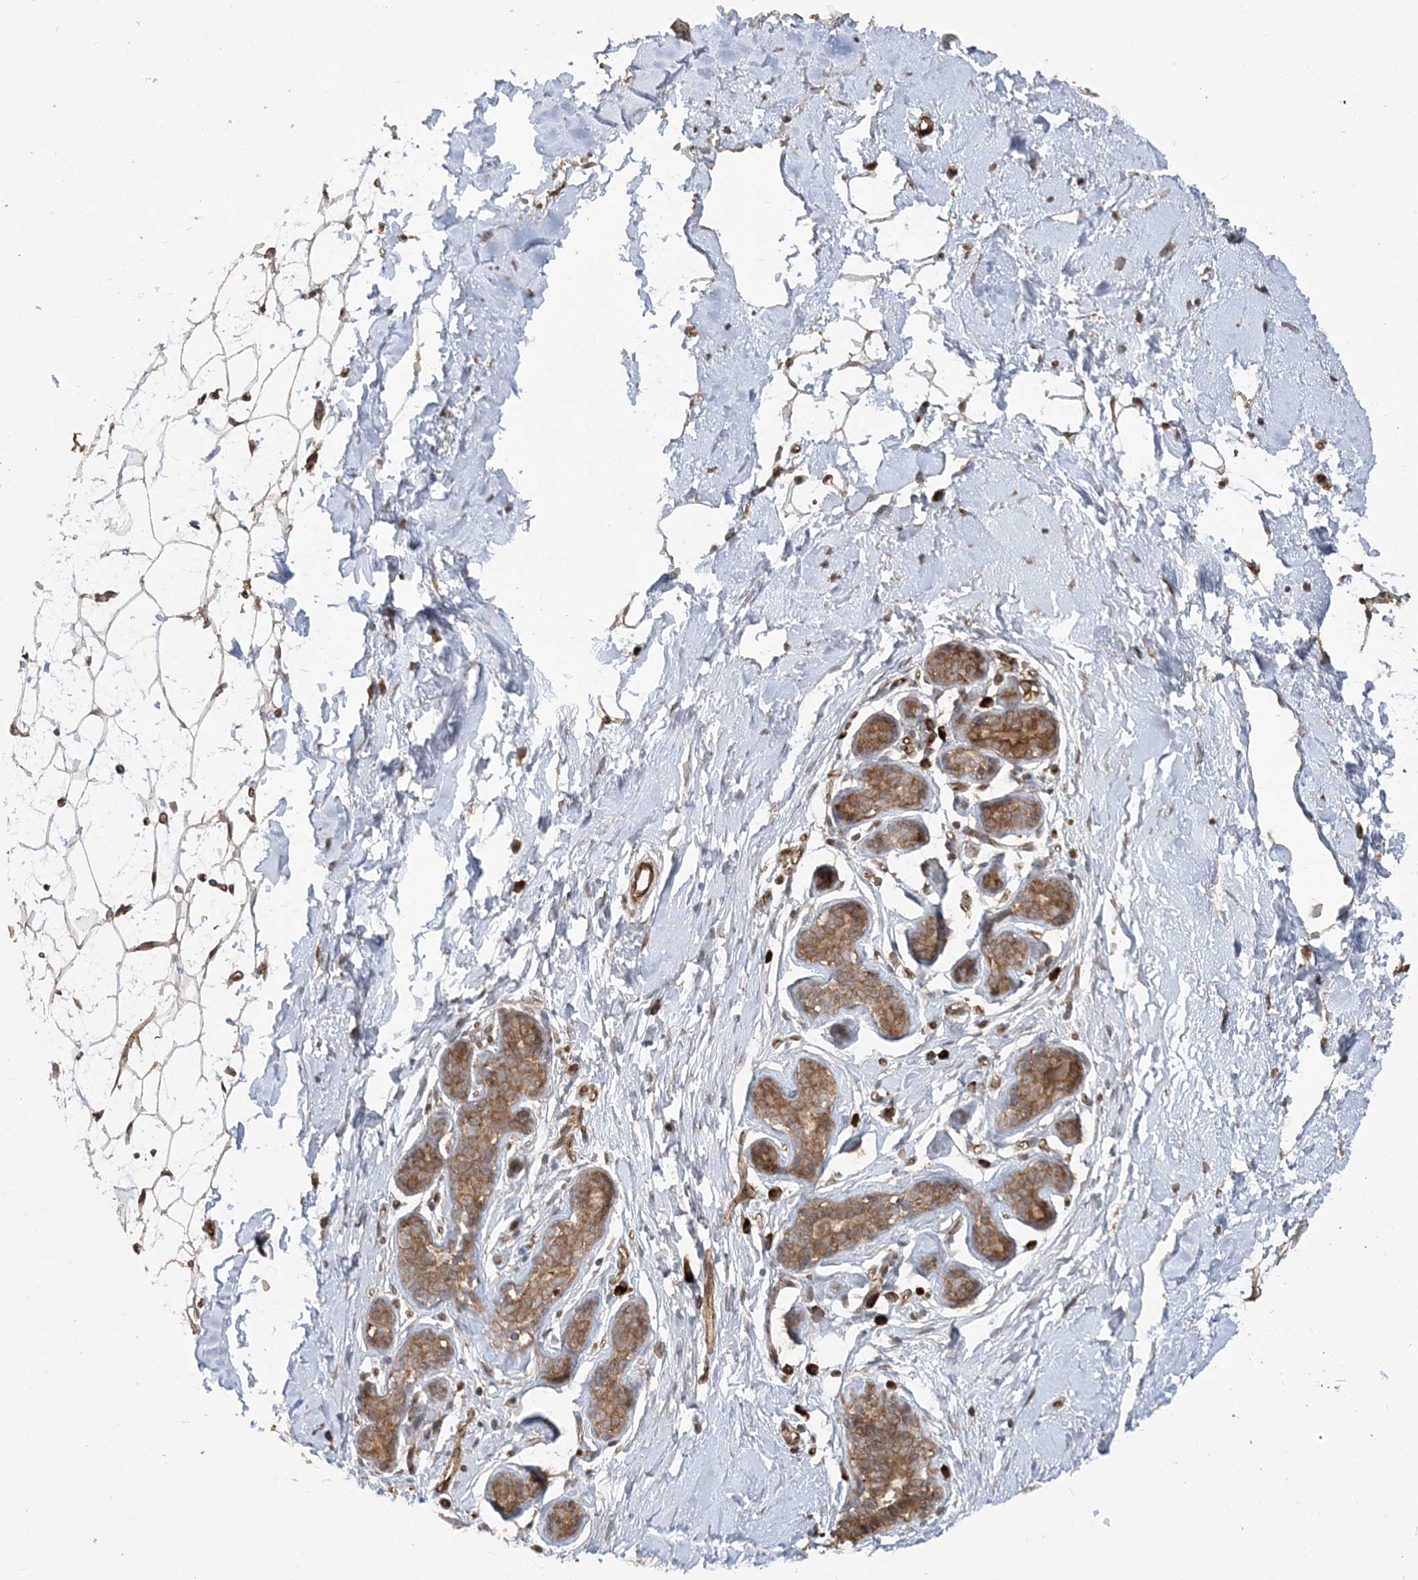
{"staining": {"intensity": "moderate", "quantity": ">75%", "location": "cytoplasmic/membranous"}, "tissue": "adipose tissue", "cell_type": "Adipocytes", "image_type": "normal", "snomed": [{"axis": "morphology", "description": "Normal tissue, NOS"}, {"axis": "topography", "description": "Breast"}], "caption": "Immunohistochemistry (IHC) of unremarkable adipose tissue shows medium levels of moderate cytoplasmic/membranous positivity in approximately >75% of adipocytes. (DAB IHC with brightfield microscopy, high magnification).", "gene": "HERPUD1", "patient": {"sex": "female", "age": 23}}